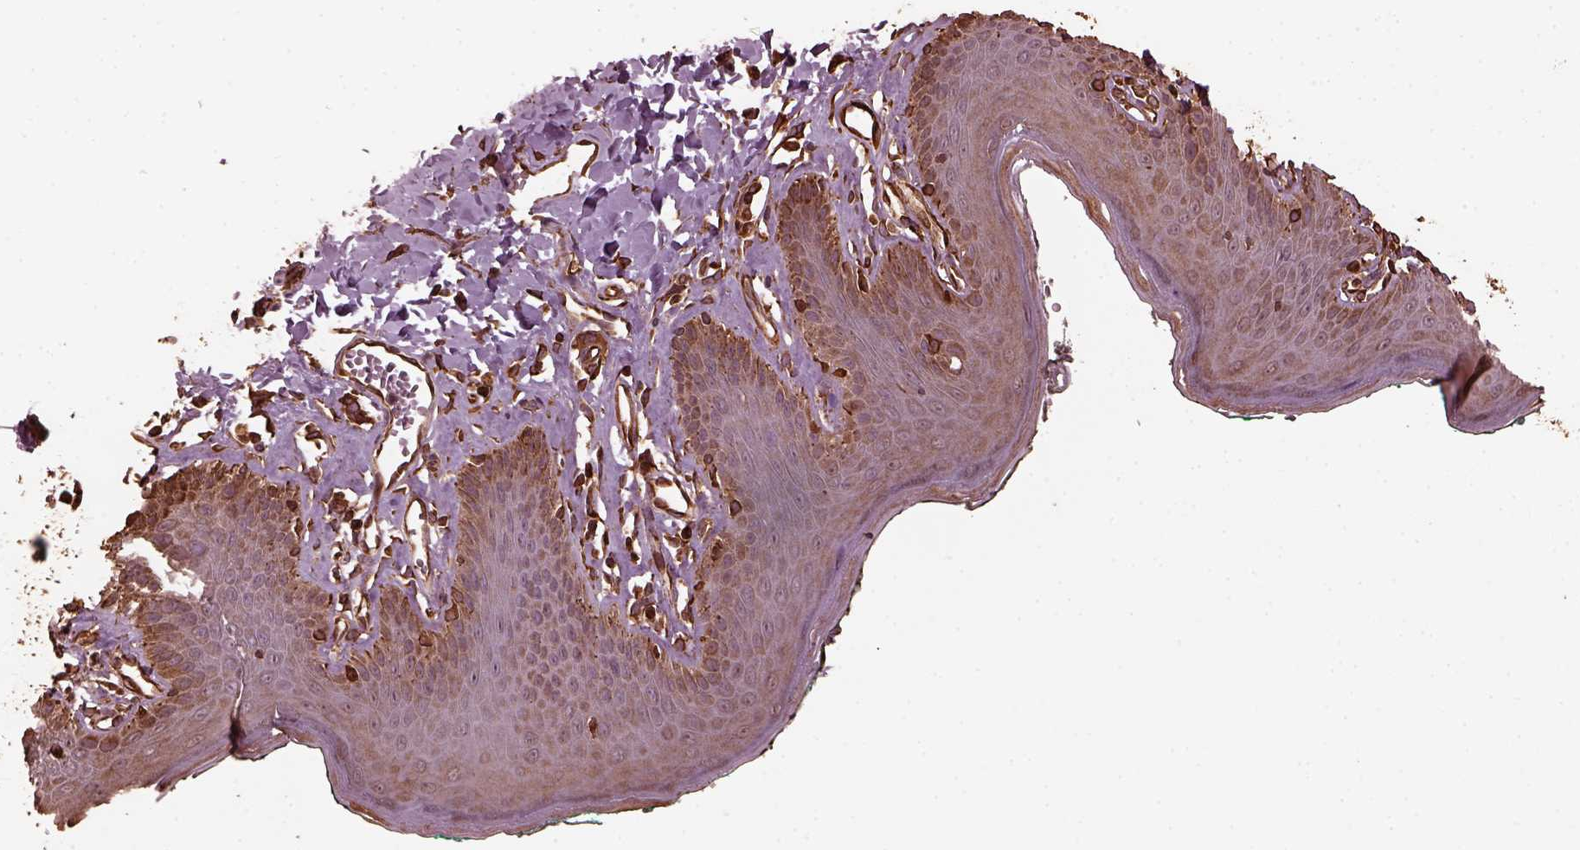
{"staining": {"intensity": "weak", "quantity": ">75%", "location": "cytoplasmic/membranous"}, "tissue": "skin", "cell_type": "Epidermal cells", "image_type": "normal", "snomed": [{"axis": "morphology", "description": "Normal tissue, NOS"}, {"axis": "topography", "description": "Vulva"}, {"axis": "topography", "description": "Peripheral nerve tissue"}], "caption": "This is an image of immunohistochemistry staining of normal skin, which shows weak positivity in the cytoplasmic/membranous of epidermal cells.", "gene": "GTPBP1", "patient": {"sex": "female", "age": 66}}